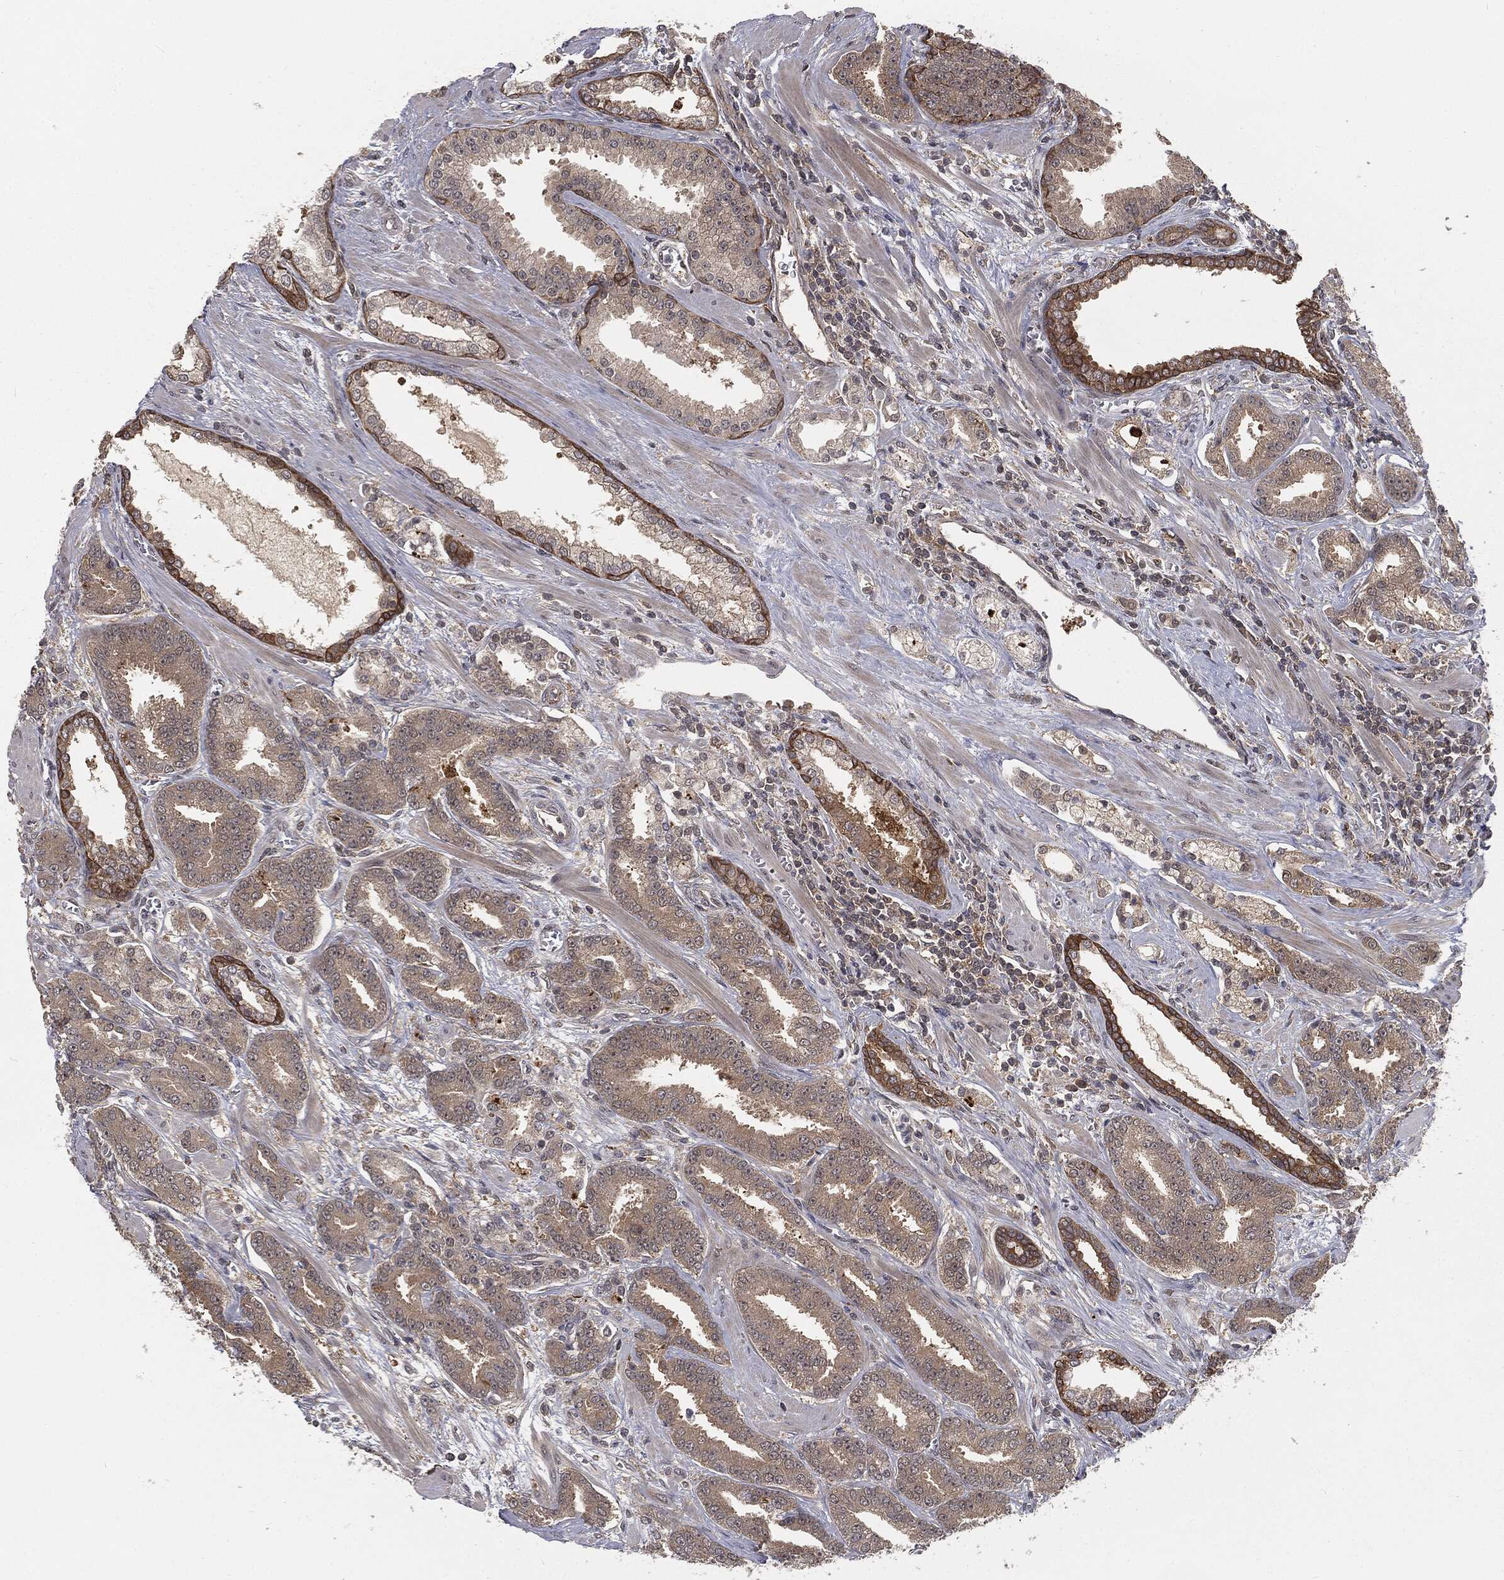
{"staining": {"intensity": "weak", "quantity": ">75%", "location": "cytoplasmic/membranous"}, "tissue": "prostate cancer", "cell_type": "Tumor cells", "image_type": "cancer", "snomed": [{"axis": "morphology", "description": "Adenocarcinoma, High grade"}, {"axis": "topography", "description": "Prostate"}], "caption": "Immunohistochemistry (IHC) histopathology image of neoplastic tissue: prostate high-grade adenocarcinoma stained using immunohistochemistry (IHC) displays low levels of weak protein expression localized specifically in the cytoplasmic/membranous of tumor cells, appearing as a cytoplasmic/membranous brown color.", "gene": "FBXO7", "patient": {"sex": "male", "age": 60}}